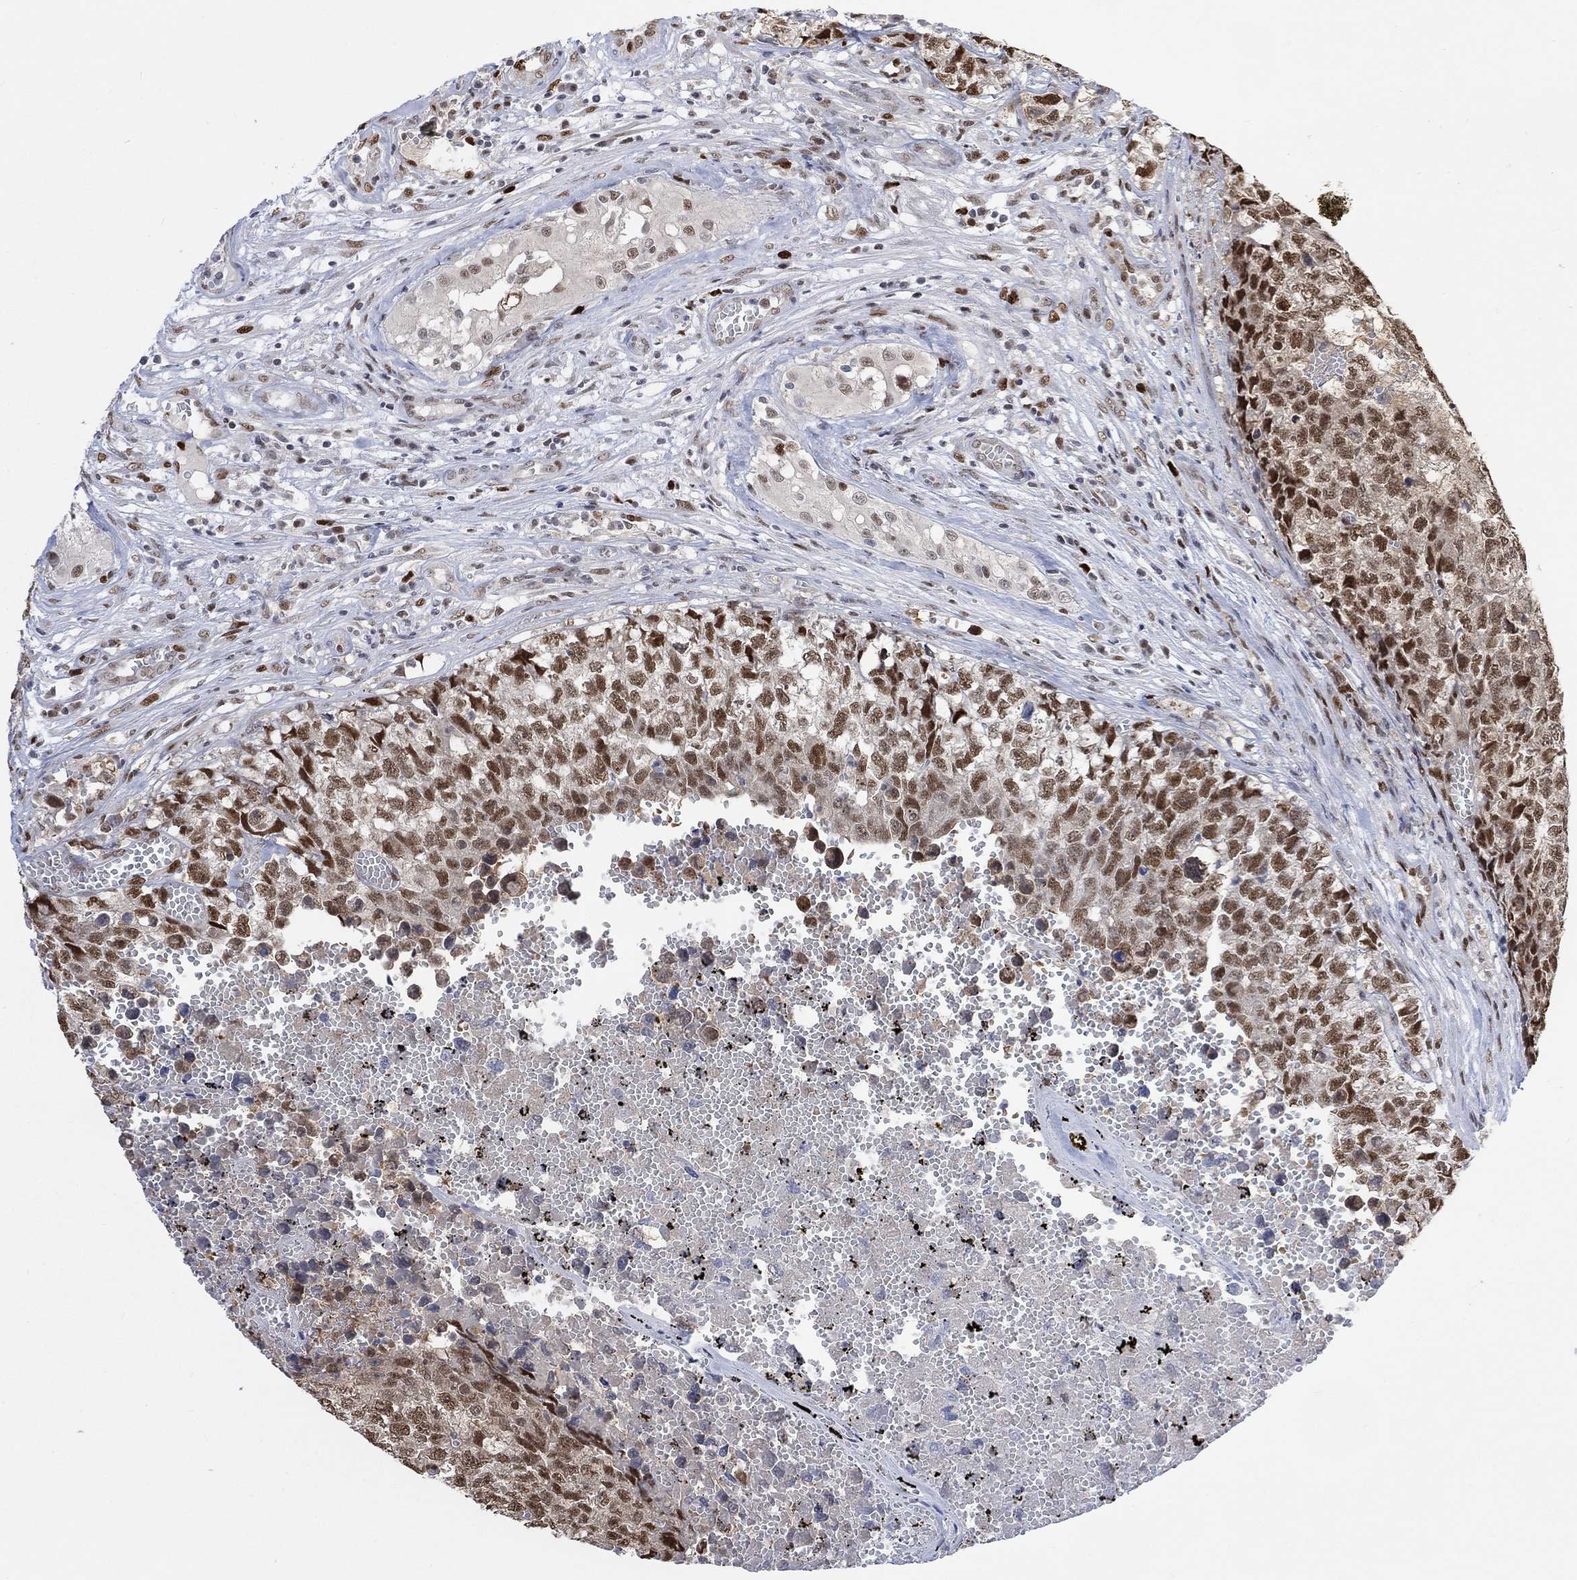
{"staining": {"intensity": "moderate", "quantity": ">75%", "location": "nuclear"}, "tissue": "testis cancer", "cell_type": "Tumor cells", "image_type": "cancer", "snomed": [{"axis": "morphology", "description": "Seminoma, NOS"}, {"axis": "morphology", "description": "Carcinoma, Embryonal, NOS"}, {"axis": "topography", "description": "Testis"}], "caption": "An image showing moderate nuclear staining in approximately >75% of tumor cells in testis cancer (seminoma), as visualized by brown immunohistochemical staining.", "gene": "RAD54L2", "patient": {"sex": "male", "age": 22}}